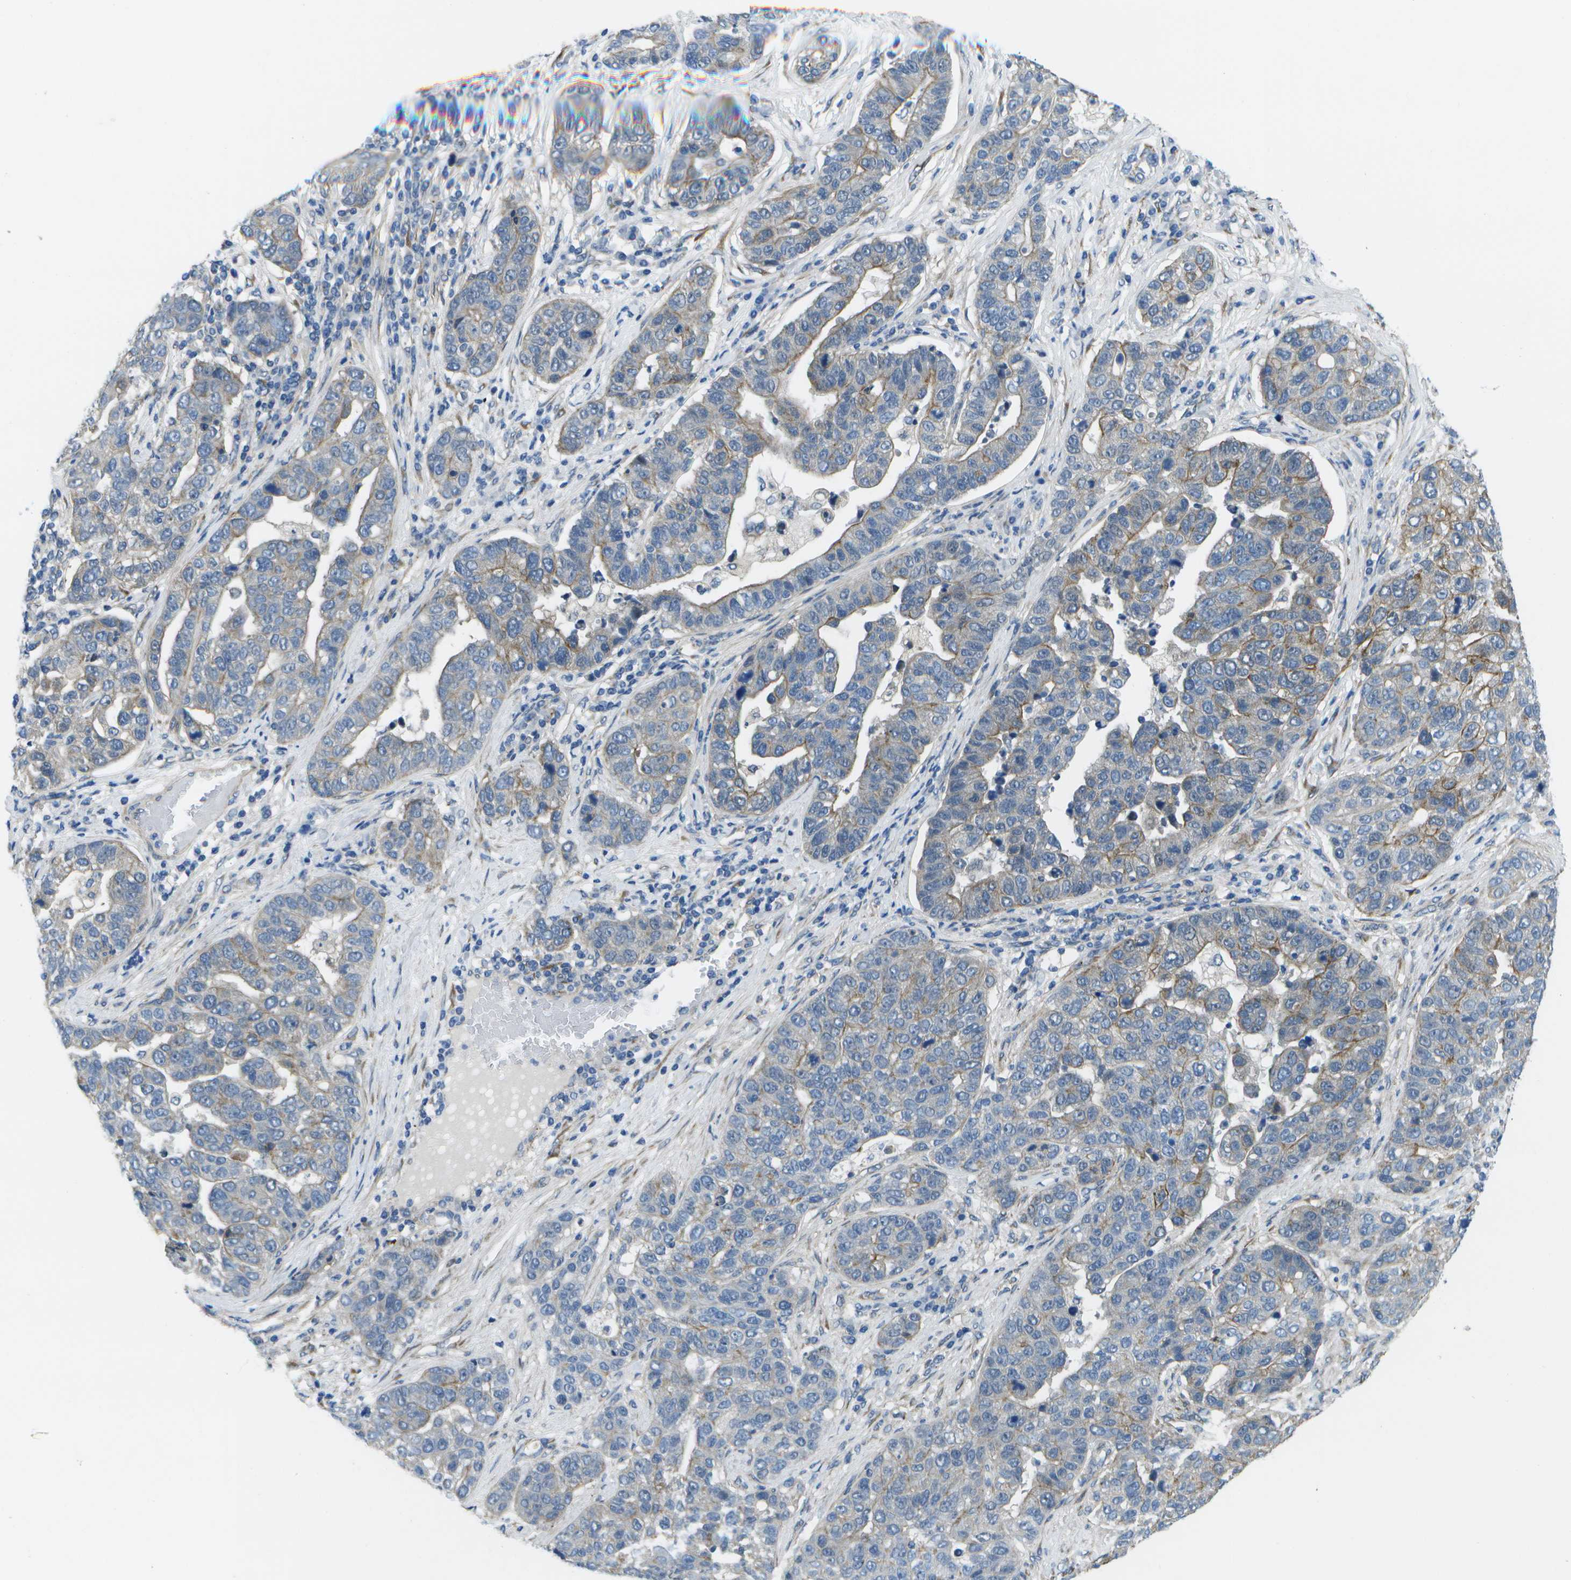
{"staining": {"intensity": "weak", "quantity": "<25%", "location": "cytoplasmic/membranous"}, "tissue": "pancreatic cancer", "cell_type": "Tumor cells", "image_type": "cancer", "snomed": [{"axis": "morphology", "description": "Adenocarcinoma, NOS"}, {"axis": "topography", "description": "Pancreas"}], "caption": "DAB (3,3'-diaminobenzidine) immunohistochemical staining of pancreatic cancer exhibits no significant staining in tumor cells.", "gene": "P3H1", "patient": {"sex": "female", "age": 61}}